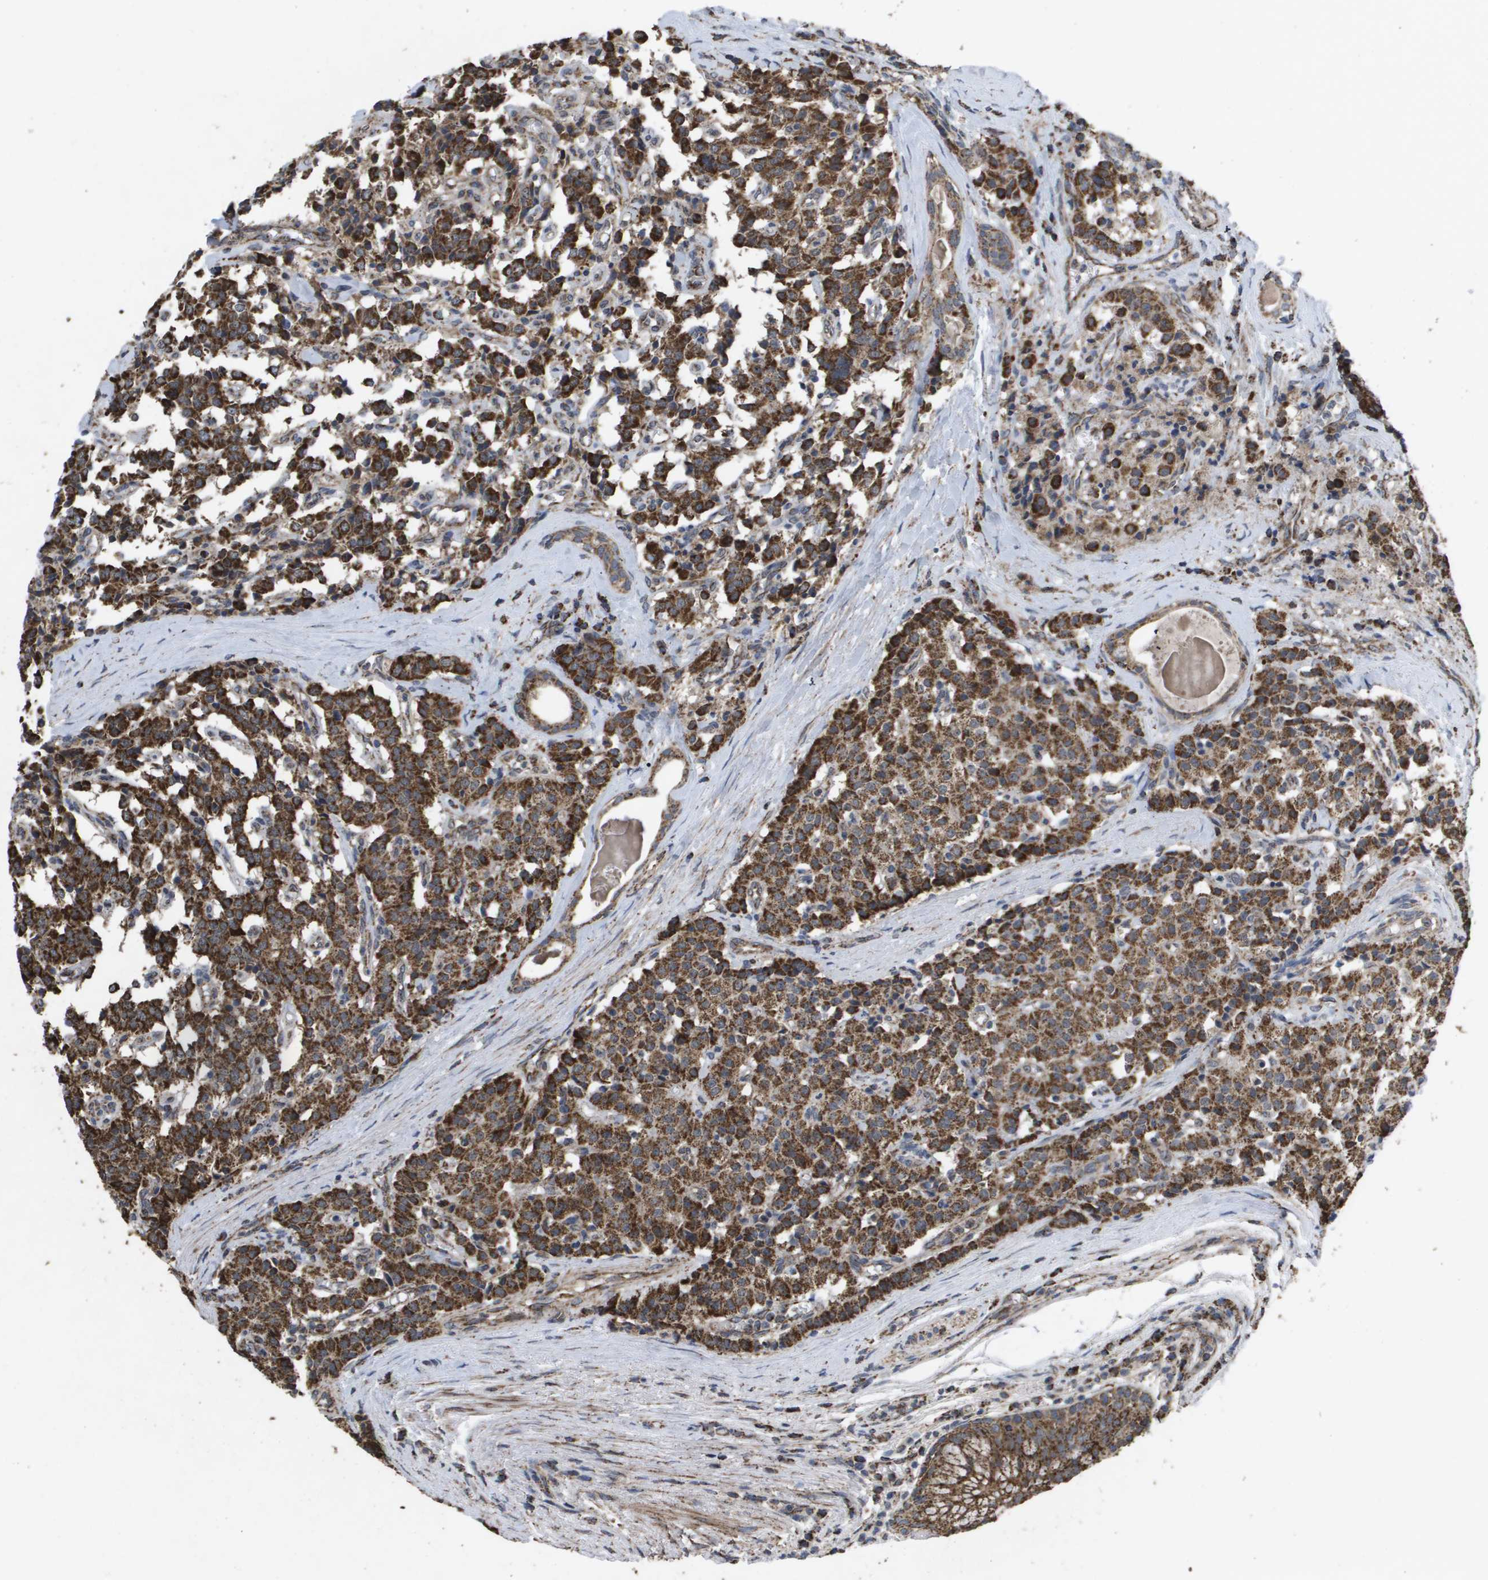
{"staining": {"intensity": "strong", "quantity": ">75%", "location": "cytoplasmic/membranous"}, "tissue": "carcinoid", "cell_type": "Tumor cells", "image_type": "cancer", "snomed": [{"axis": "morphology", "description": "Carcinoid, malignant, NOS"}, {"axis": "topography", "description": "Lung"}], "caption": "The image demonstrates immunohistochemical staining of carcinoid. There is strong cytoplasmic/membranous positivity is seen in about >75% of tumor cells.", "gene": "HSPE1", "patient": {"sex": "male", "age": 30}}